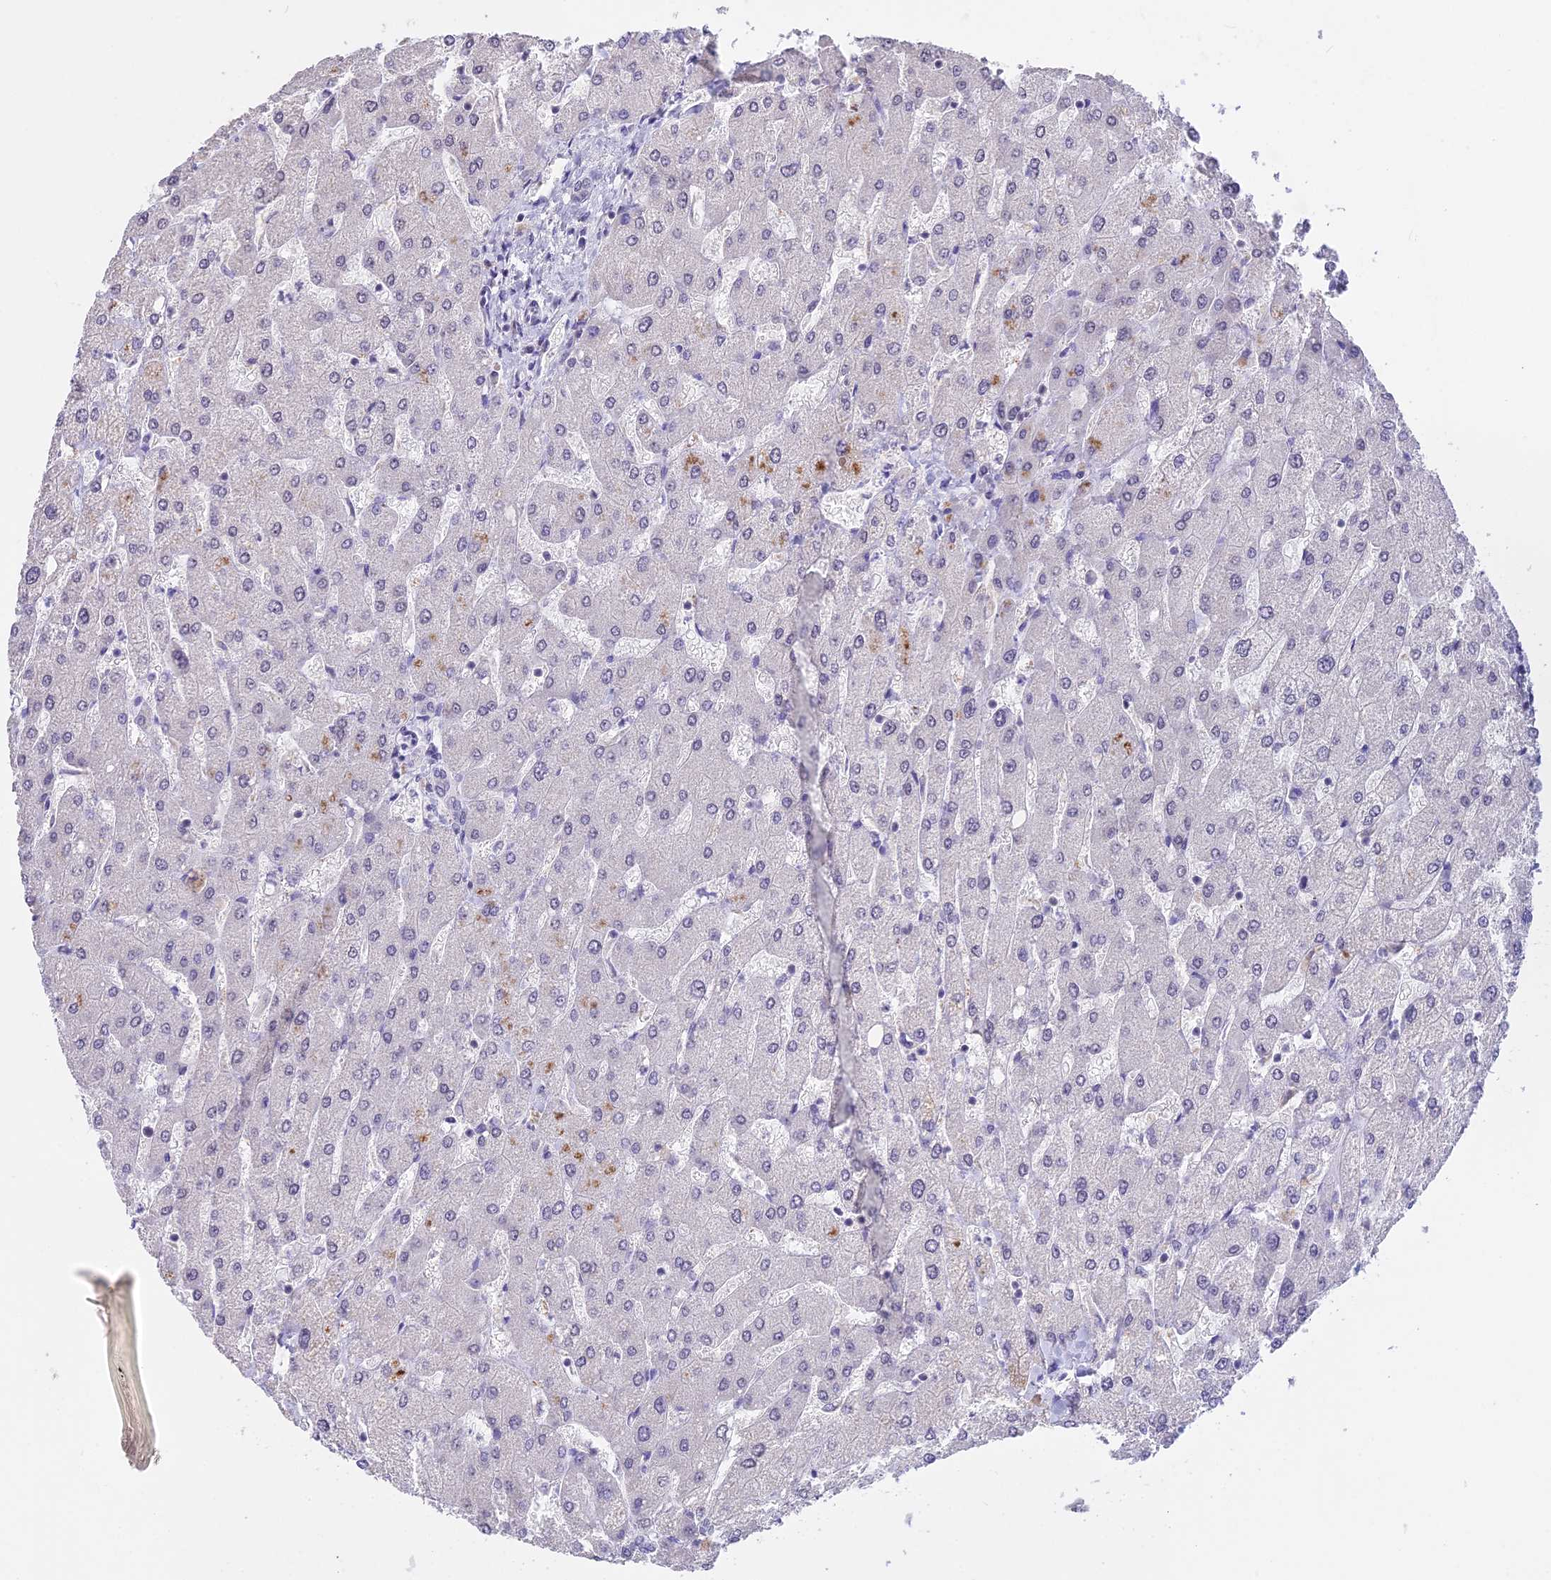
{"staining": {"intensity": "negative", "quantity": "none", "location": "none"}, "tissue": "liver", "cell_type": "Cholangiocytes", "image_type": "normal", "snomed": [{"axis": "morphology", "description": "Normal tissue, NOS"}, {"axis": "topography", "description": "Liver"}], "caption": "Protein analysis of benign liver displays no significant expression in cholangiocytes. (Stains: DAB IHC with hematoxylin counter stain, Microscopy: brightfield microscopy at high magnification).", "gene": "SETD2", "patient": {"sex": "male", "age": 55}}